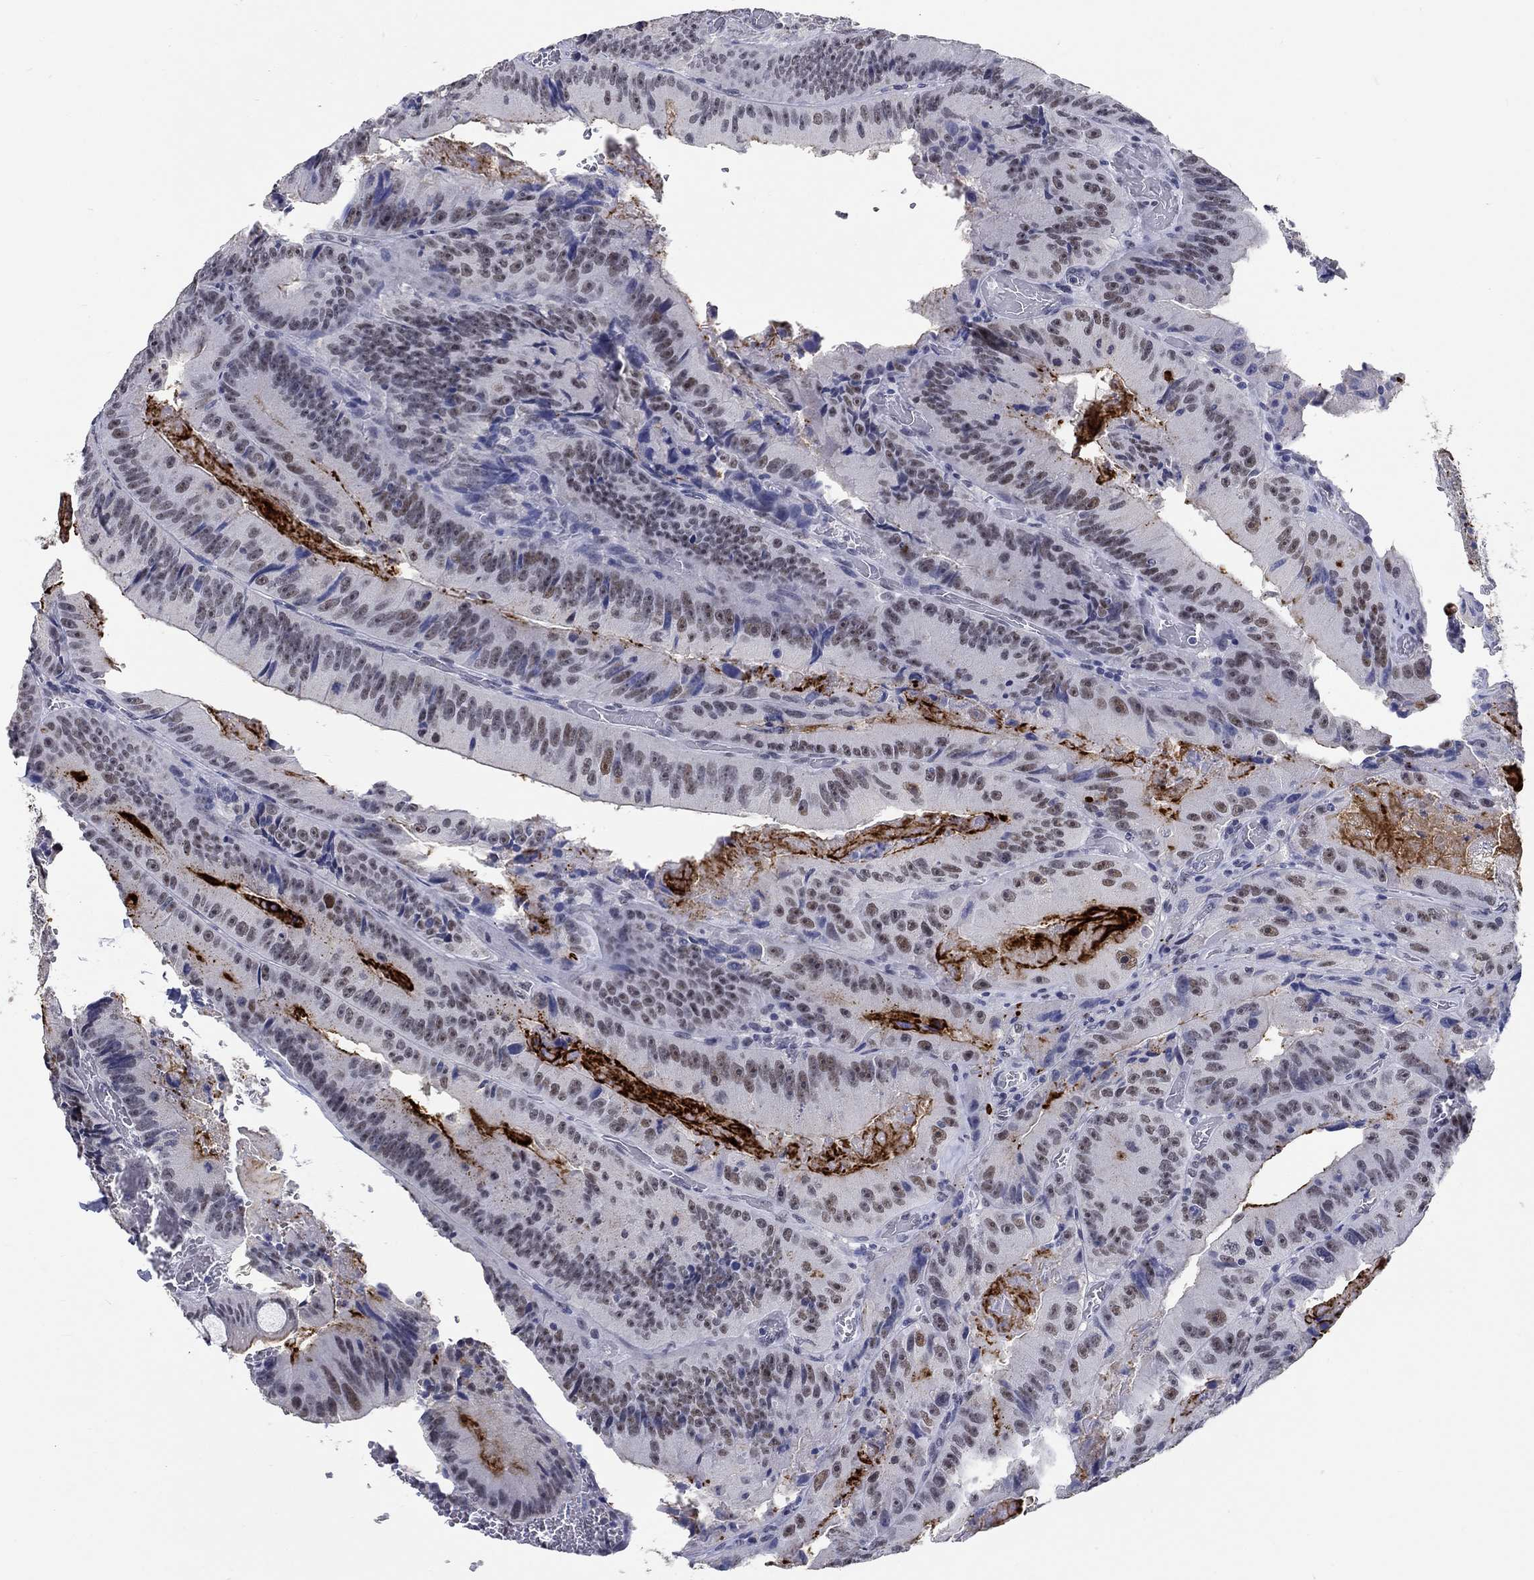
{"staining": {"intensity": "strong", "quantity": "<25%", "location": "cytoplasmic/membranous"}, "tissue": "colorectal cancer", "cell_type": "Tumor cells", "image_type": "cancer", "snomed": [{"axis": "morphology", "description": "Adenocarcinoma, NOS"}, {"axis": "topography", "description": "Colon"}], "caption": "Immunohistochemistry micrograph of human colorectal cancer stained for a protein (brown), which demonstrates medium levels of strong cytoplasmic/membranous staining in about <25% of tumor cells.", "gene": "GRIN1", "patient": {"sex": "female", "age": 86}}